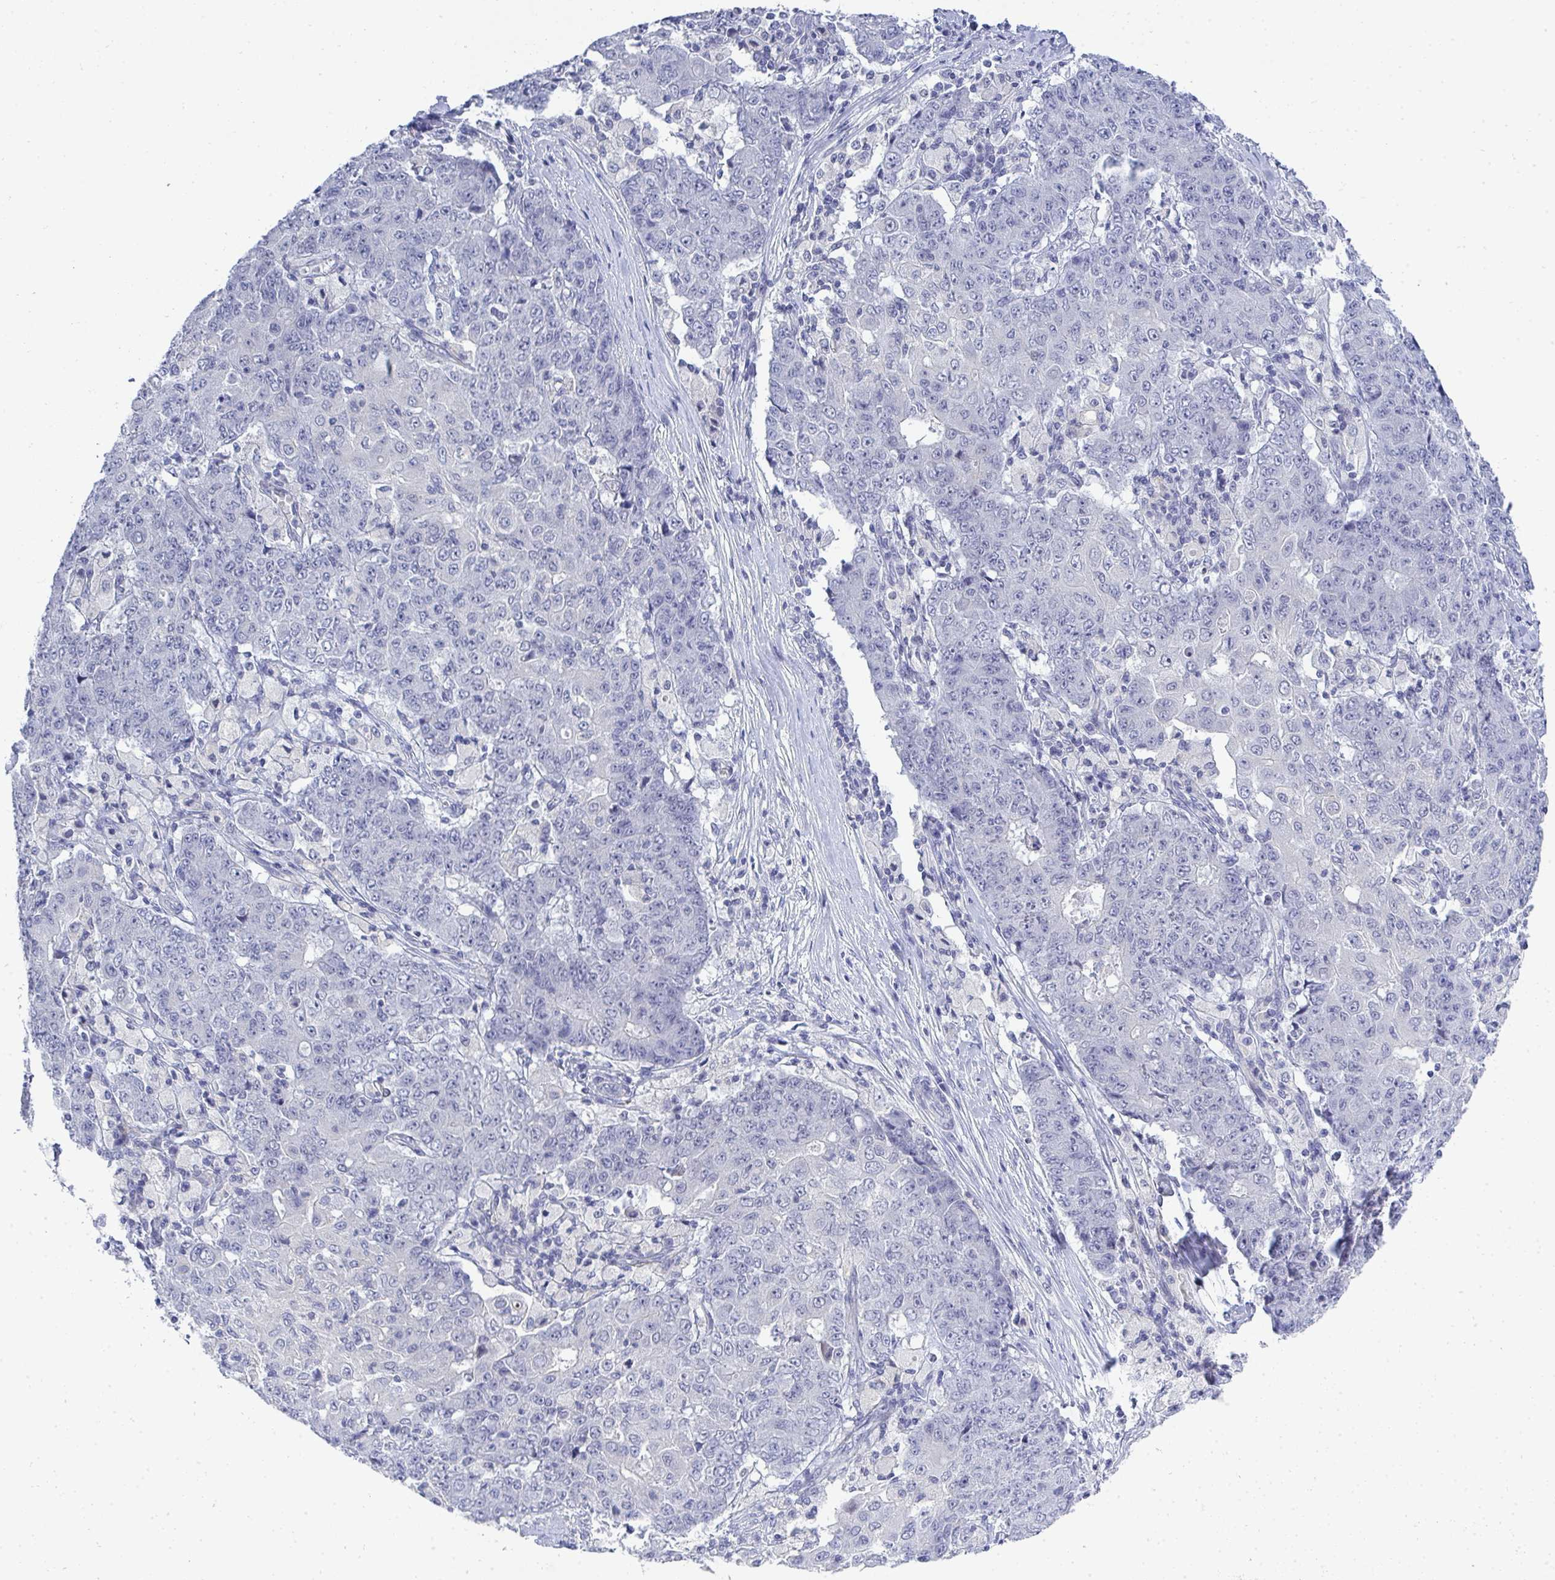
{"staining": {"intensity": "negative", "quantity": "none", "location": "none"}, "tissue": "ovarian cancer", "cell_type": "Tumor cells", "image_type": "cancer", "snomed": [{"axis": "morphology", "description": "Carcinoma, endometroid"}, {"axis": "topography", "description": "Ovary"}], "caption": "Immunohistochemistry (IHC) of endometroid carcinoma (ovarian) reveals no staining in tumor cells. Nuclei are stained in blue.", "gene": "TMEM82", "patient": {"sex": "female", "age": 42}}